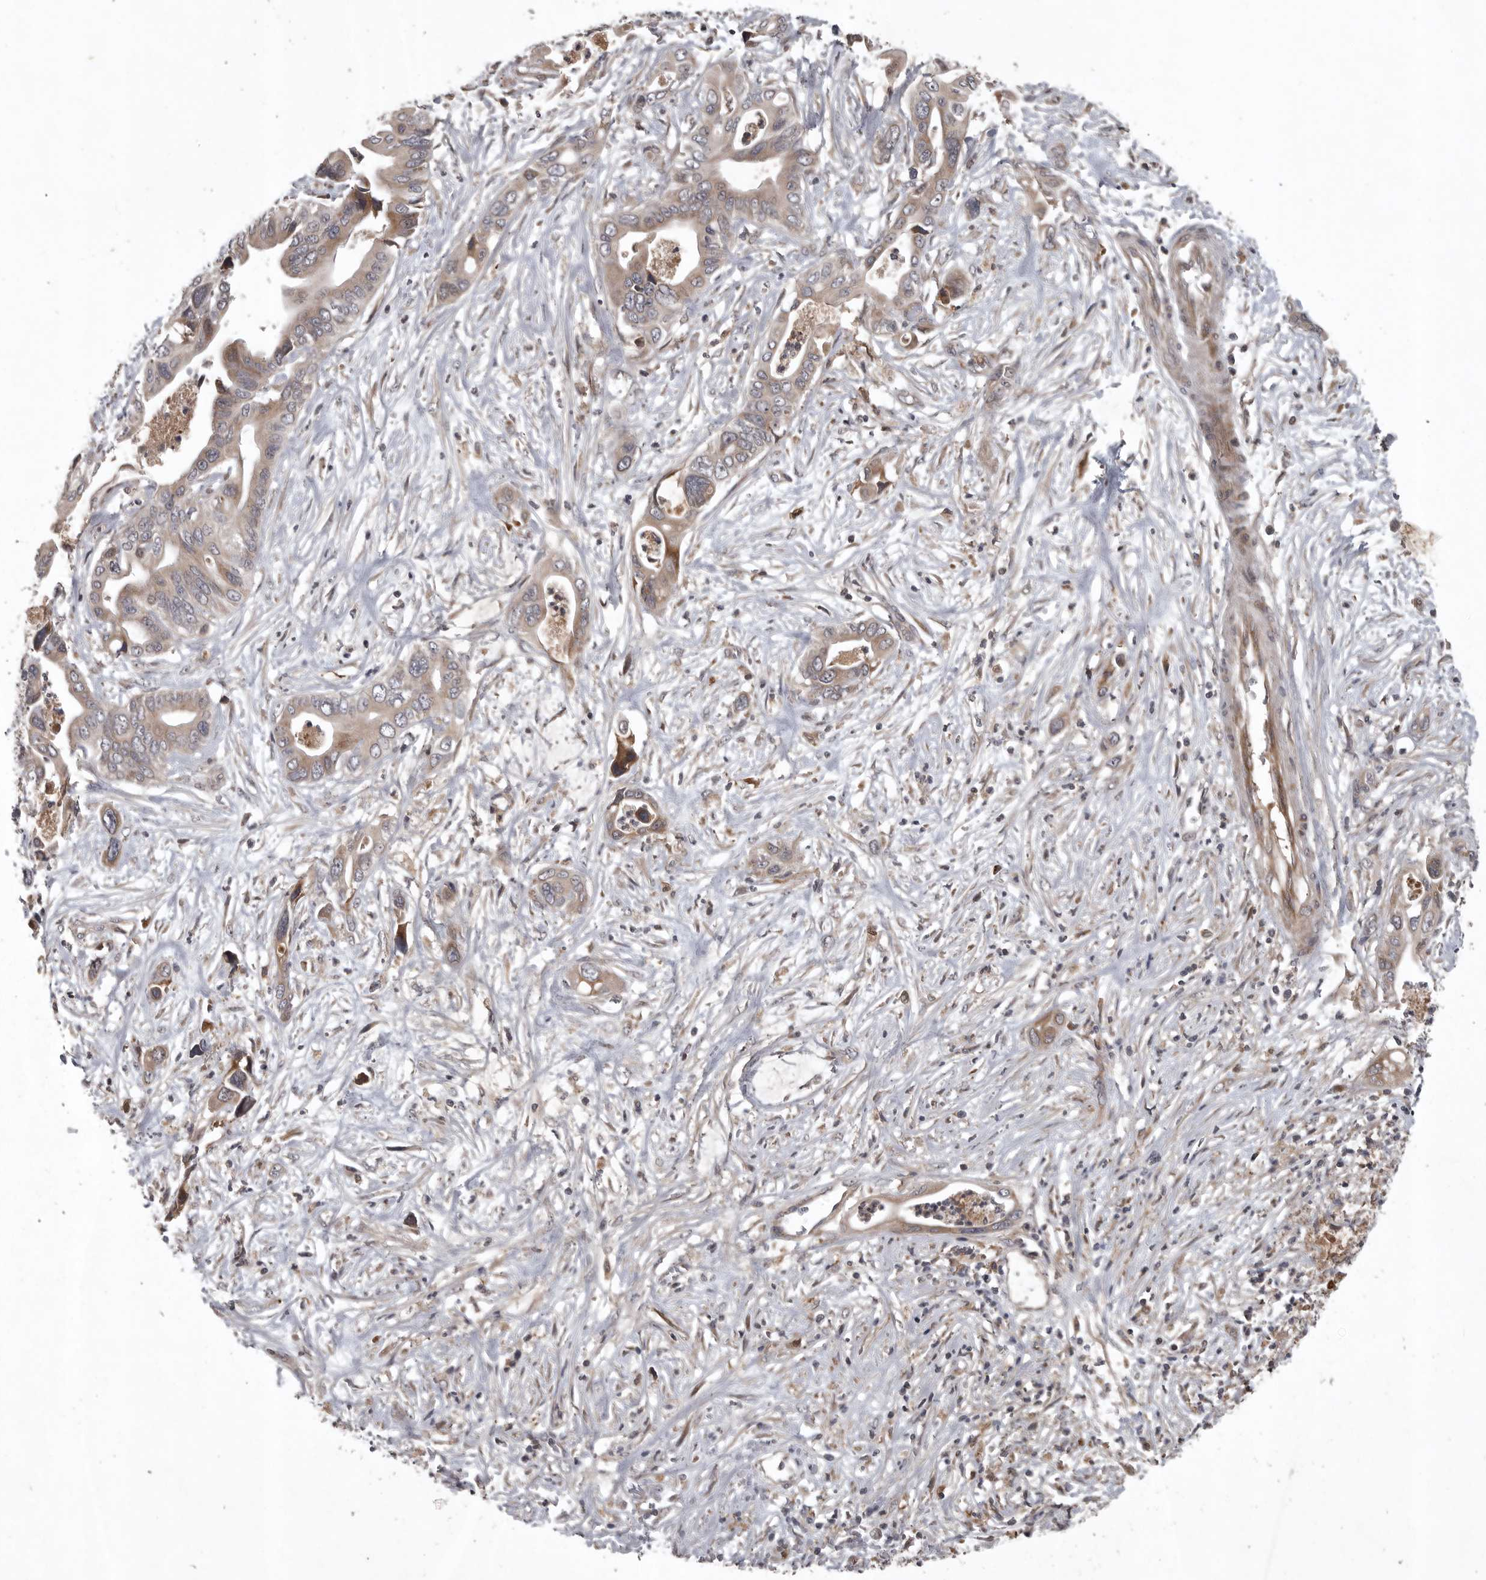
{"staining": {"intensity": "weak", "quantity": ">75%", "location": "cytoplasmic/membranous"}, "tissue": "pancreatic cancer", "cell_type": "Tumor cells", "image_type": "cancer", "snomed": [{"axis": "morphology", "description": "Adenocarcinoma, NOS"}, {"axis": "topography", "description": "Pancreas"}], "caption": "This histopathology image shows immunohistochemistry (IHC) staining of pancreatic cancer (adenocarcinoma), with low weak cytoplasmic/membranous positivity in approximately >75% of tumor cells.", "gene": "GPR31", "patient": {"sex": "male", "age": 66}}